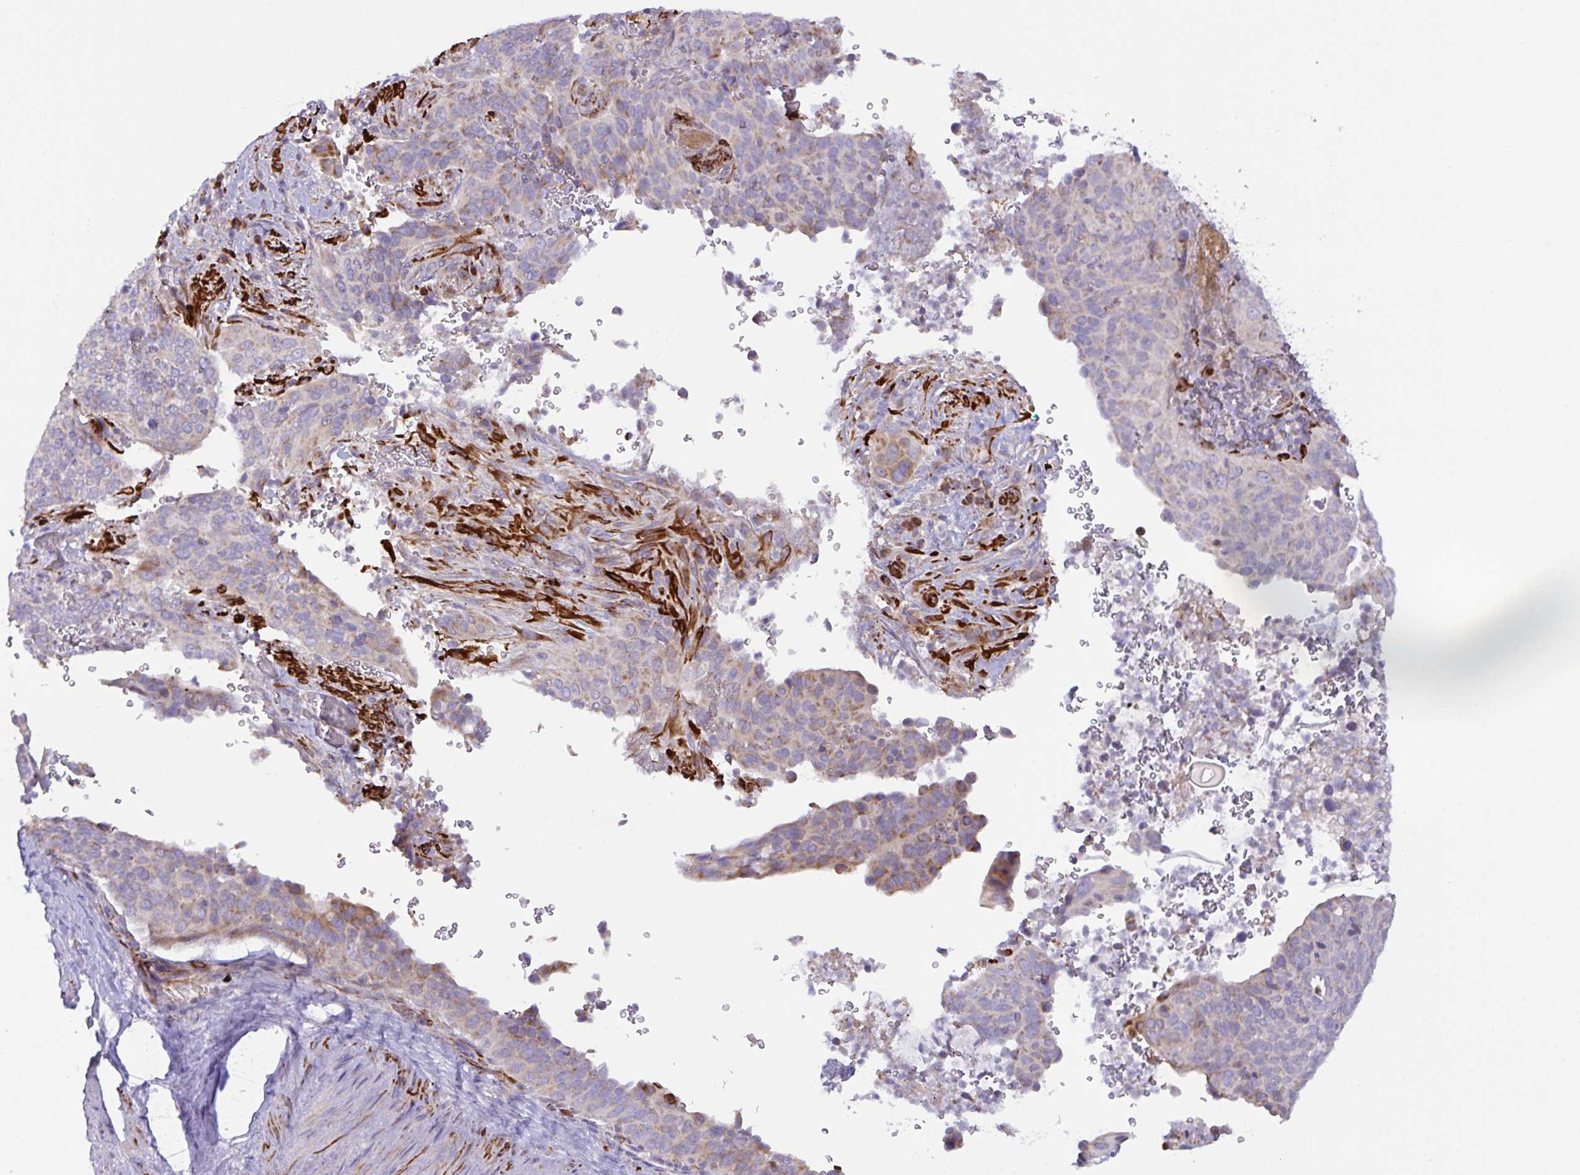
{"staining": {"intensity": "weak", "quantity": "25%-75%", "location": "cytoplasmic/membranous"}, "tissue": "cervical cancer", "cell_type": "Tumor cells", "image_type": "cancer", "snomed": [{"axis": "morphology", "description": "Squamous cell carcinoma, NOS"}, {"axis": "topography", "description": "Cervix"}], "caption": "Immunohistochemical staining of human cervical cancer shows weak cytoplasmic/membranous protein expression in approximately 25%-75% of tumor cells.", "gene": "CHDH", "patient": {"sex": "female", "age": 38}}